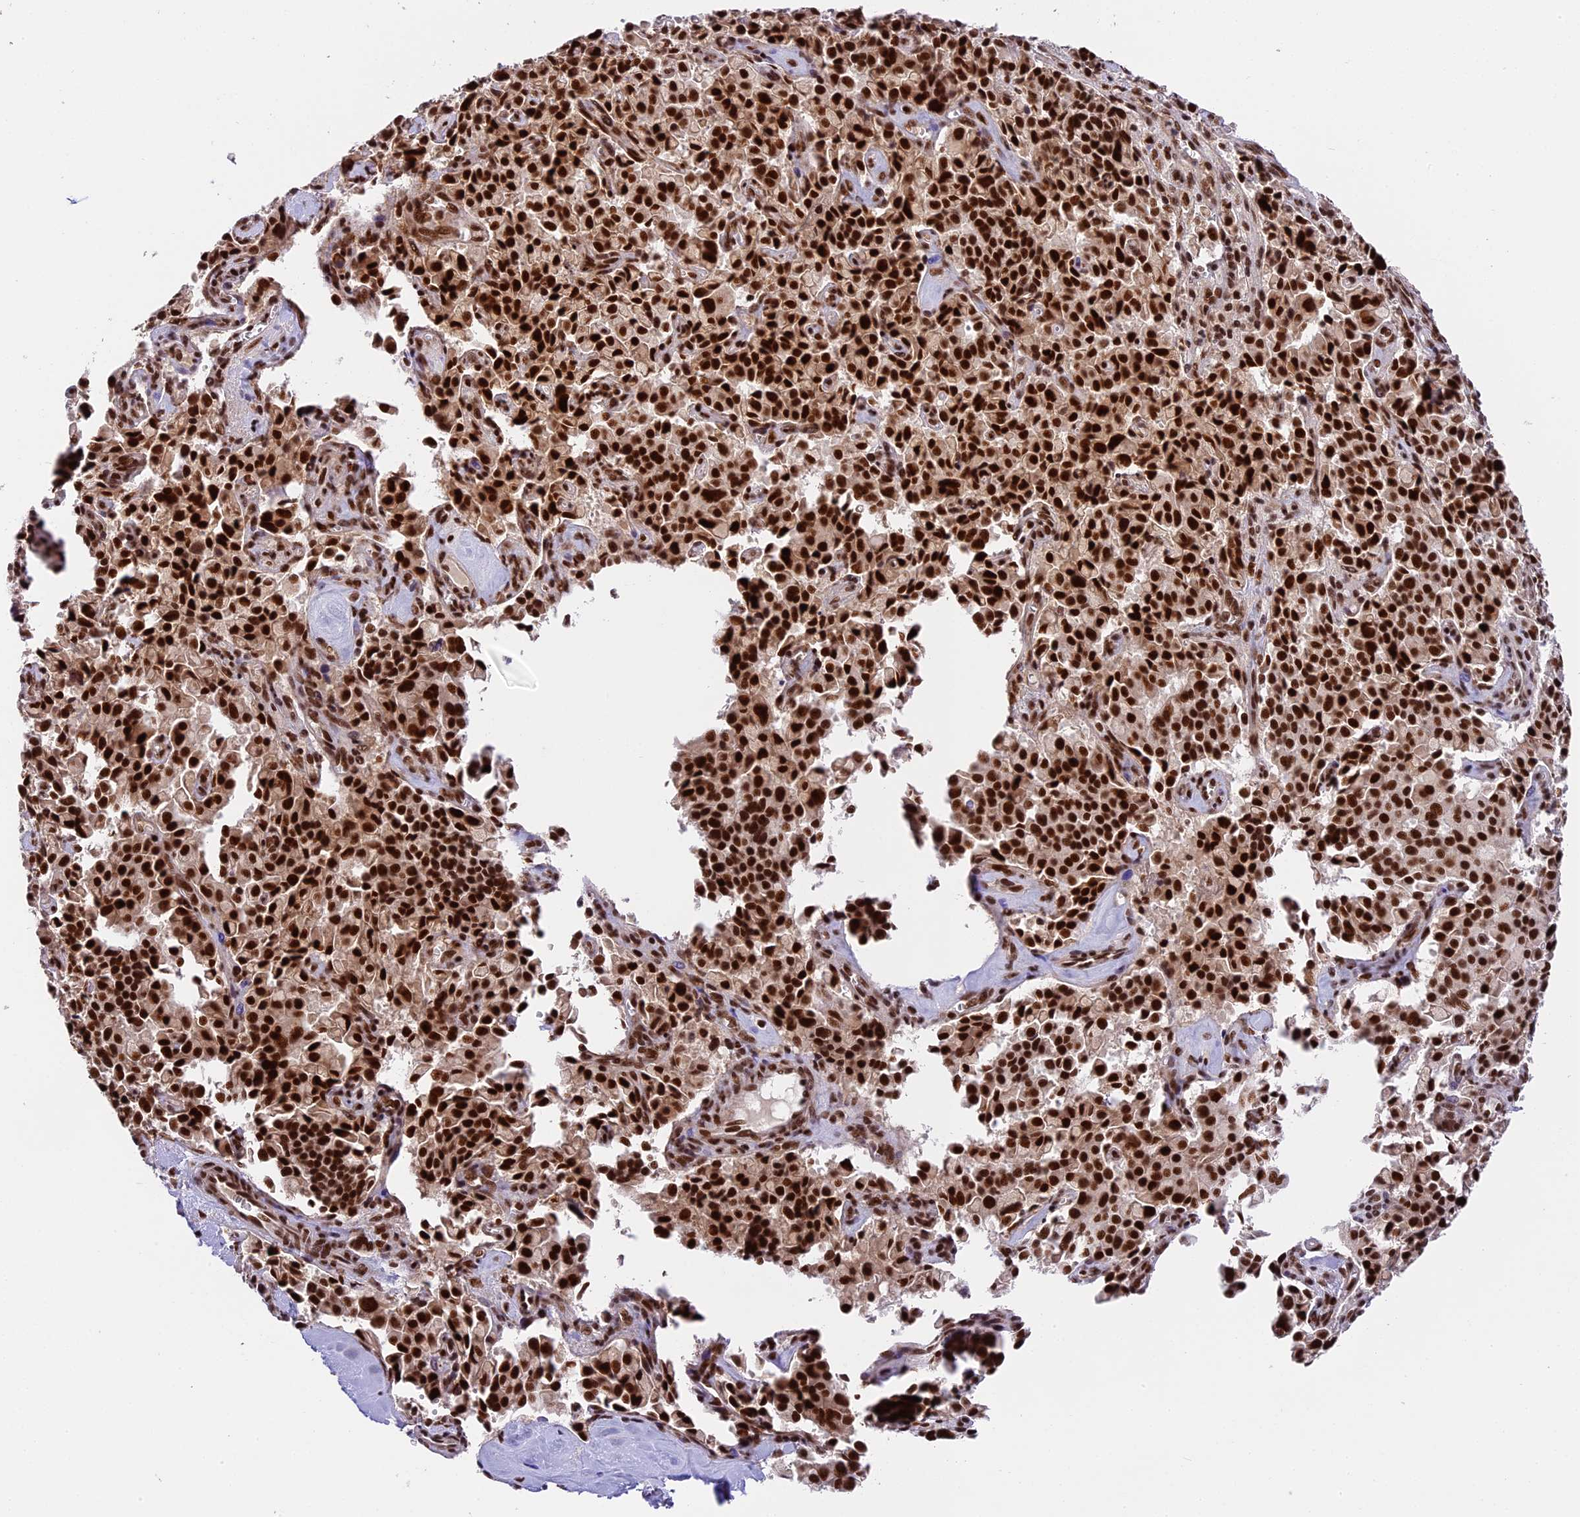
{"staining": {"intensity": "strong", "quantity": ">75%", "location": "nuclear"}, "tissue": "pancreatic cancer", "cell_type": "Tumor cells", "image_type": "cancer", "snomed": [{"axis": "morphology", "description": "Adenocarcinoma, NOS"}, {"axis": "topography", "description": "Pancreas"}], "caption": "Brown immunohistochemical staining in human pancreatic cancer displays strong nuclear positivity in about >75% of tumor cells. (DAB IHC, brown staining for protein, blue staining for nuclei).", "gene": "RAMAC", "patient": {"sex": "male", "age": 65}}